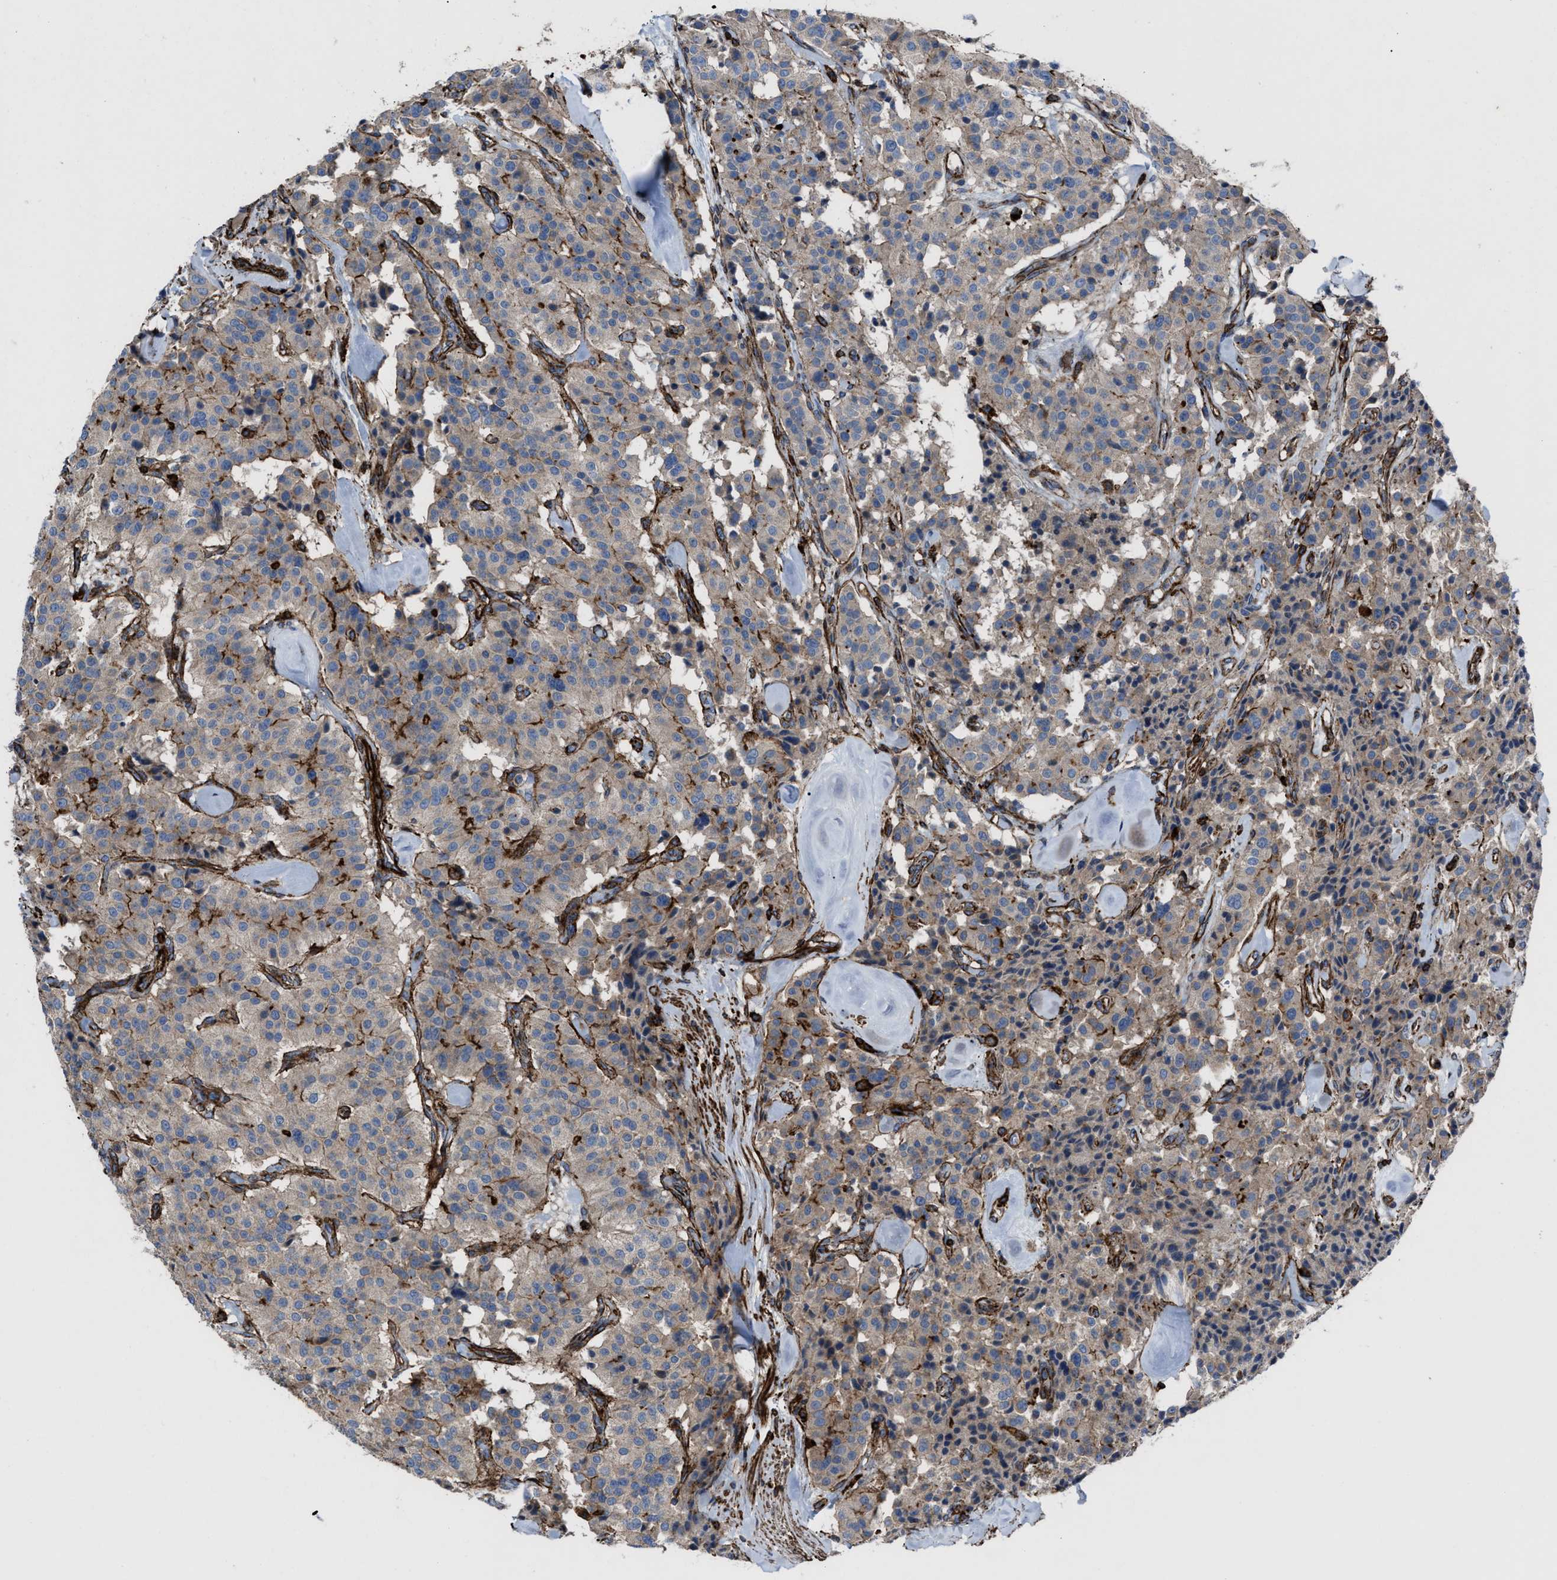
{"staining": {"intensity": "weak", "quantity": ">75%", "location": "cytoplasmic/membranous"}, "tissue": "carcinoid", "cell_type": "Tumor cells", "image_type": "cancer", "snomed": [{"axis": "morphology", "description": "Carcinoid, malignant, NOS"}, {"axis": "topography", "description": "Lung"}], "caption": "High-power microscopy captured an immunohistochemistry histopathology image of carcinoid, revealing weak cytoplasmic/membranous expression in about >75% of tumor cells.", "gene": "AGPAT2", "patient": {"sex": "male", "age": 30}}